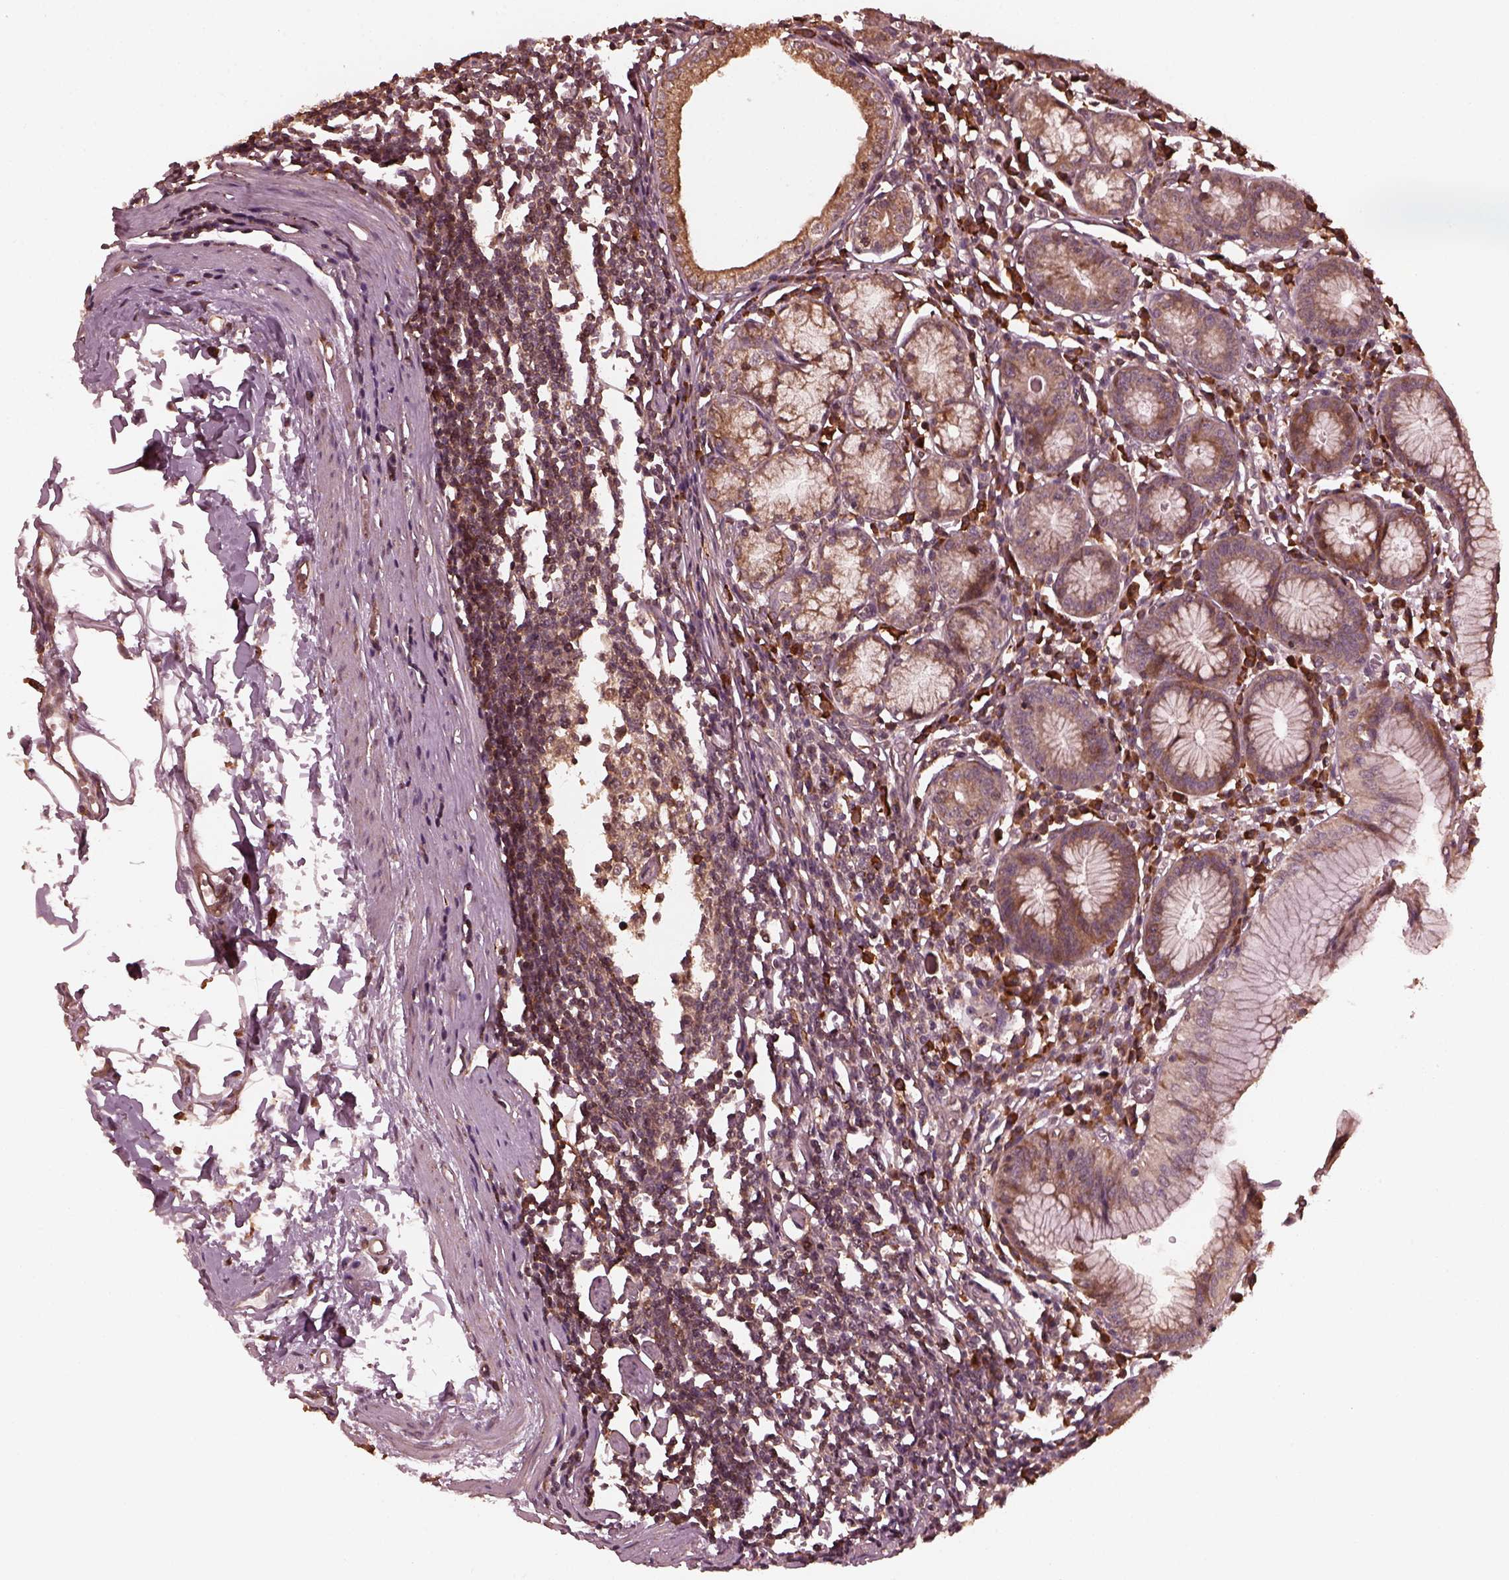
{"staining": {"intensity": "moderate", "quantity": ">75%", "location": "cytoplasmic/membranous"}, "tissue": "stomach", "cell_type": "Glandular cells", "image_type": "normal", "snomed": [{"axis": "morphology", "description": "Normal tissue, NOS"}, {"axis": "topography", "description": "Stomach"}], "caption": "The image displays immunohistochemical staining of benign stomach. There is moderate cytoplasmic/membranous positivity is seen in about >75% of glandular cells.", "gene": "ZNF292", "patient": {"sex": "male", "age": 55}}